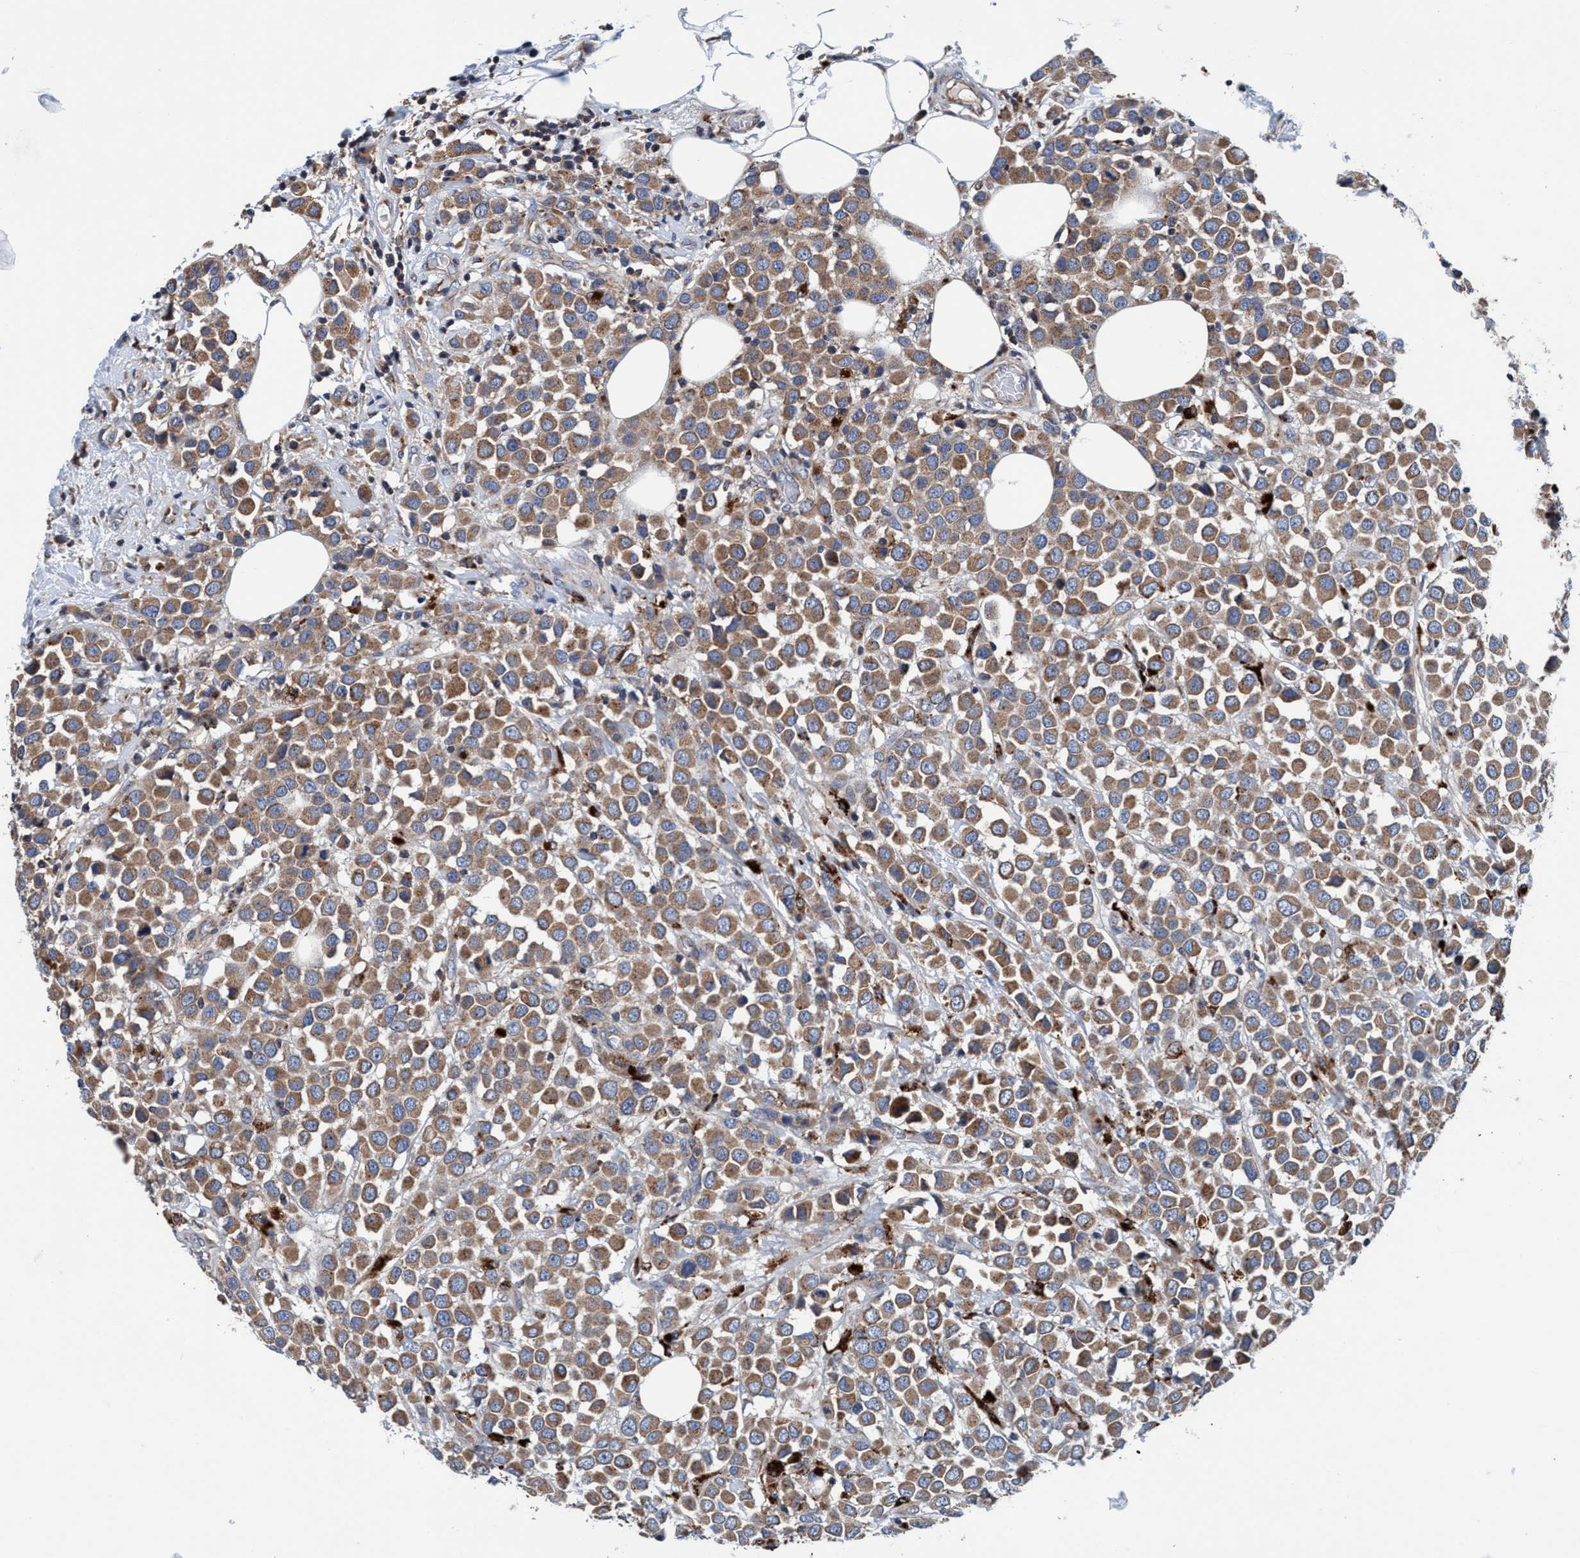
{"staining": {"intensity": "moderate", "quantity": ">75%", "location": "cytoplasmic/membranous"}, "tissue": "breast cancer", "cell_type": "Tumor cells", "image_type": "cancer", "snomed": [{"axis": "morphology", "description": "Duct carcinoma"}, {"axis": "topography", "description": "Breast"}], "caption": "Protein expression analysis of human invasive ductal carcinoma (breast) reveals moderate cytoplasmic/membranous positivity in about >75% of tumor cells.", "gene": "ENDOG", "patient": {"sex": "female", "age": 61}}